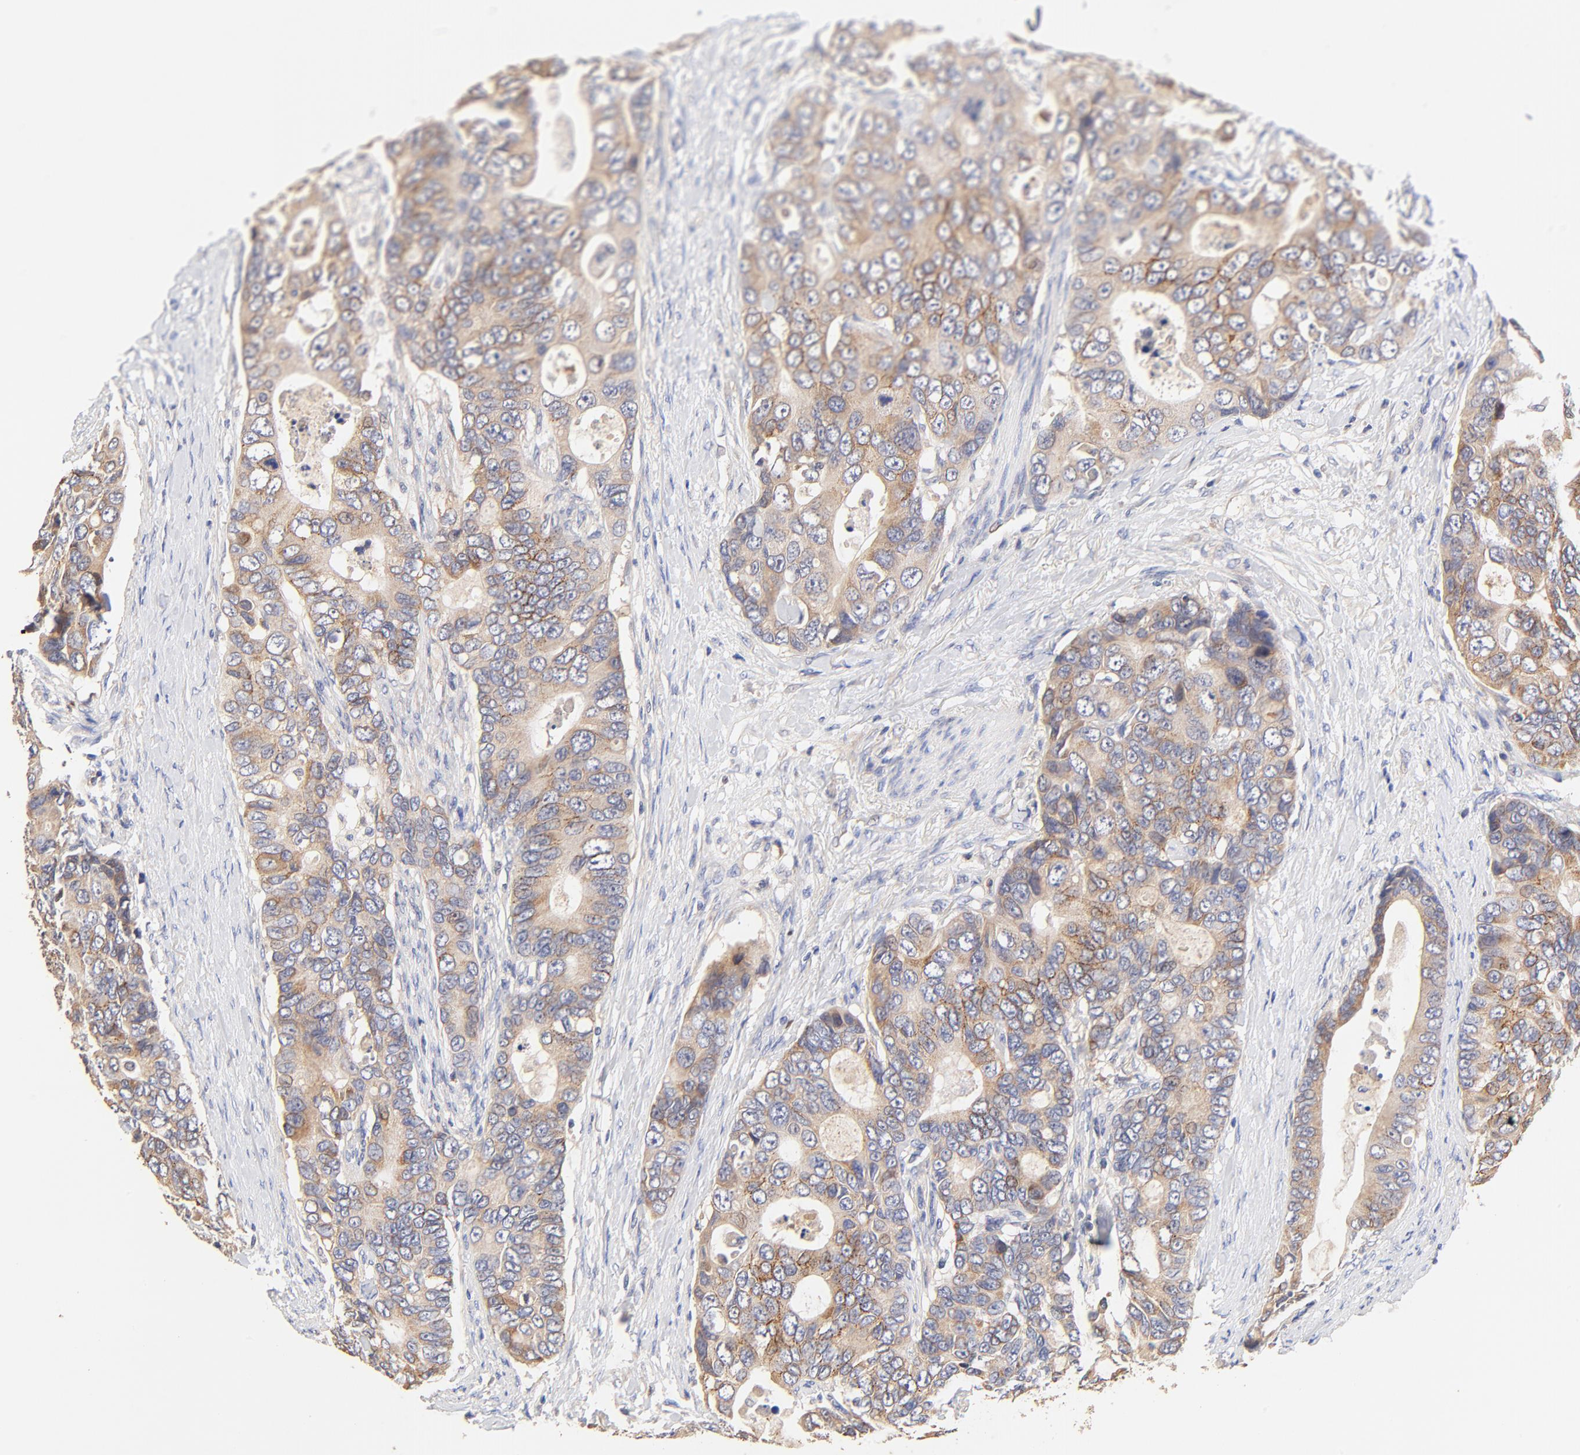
{"staining": {"intensity": "moderate", "quantity": ">75%", "location": "cytoplasmic/membranous"}, "tissue": "colorectal cancer", "cell_type": "Tumor cells", "image_type": "cancer", "snomed": [{"axis": "morphology", "description": "Adenocarcinoma, NOS"}, {"axis": "topography", "description": "Rectum"}], "caption": "IHC of adenocarcinoma (colorectal) displays medium levels of moderate cytoplasmic/membranous expression in about >75% of tumor cells. (DAB (3,3'-diaminobenzidine) IHC, brown staining for protein, blue staining for nuclei).", "gene": "PTK7", "patient": {"sex": "female", "age": 67}}